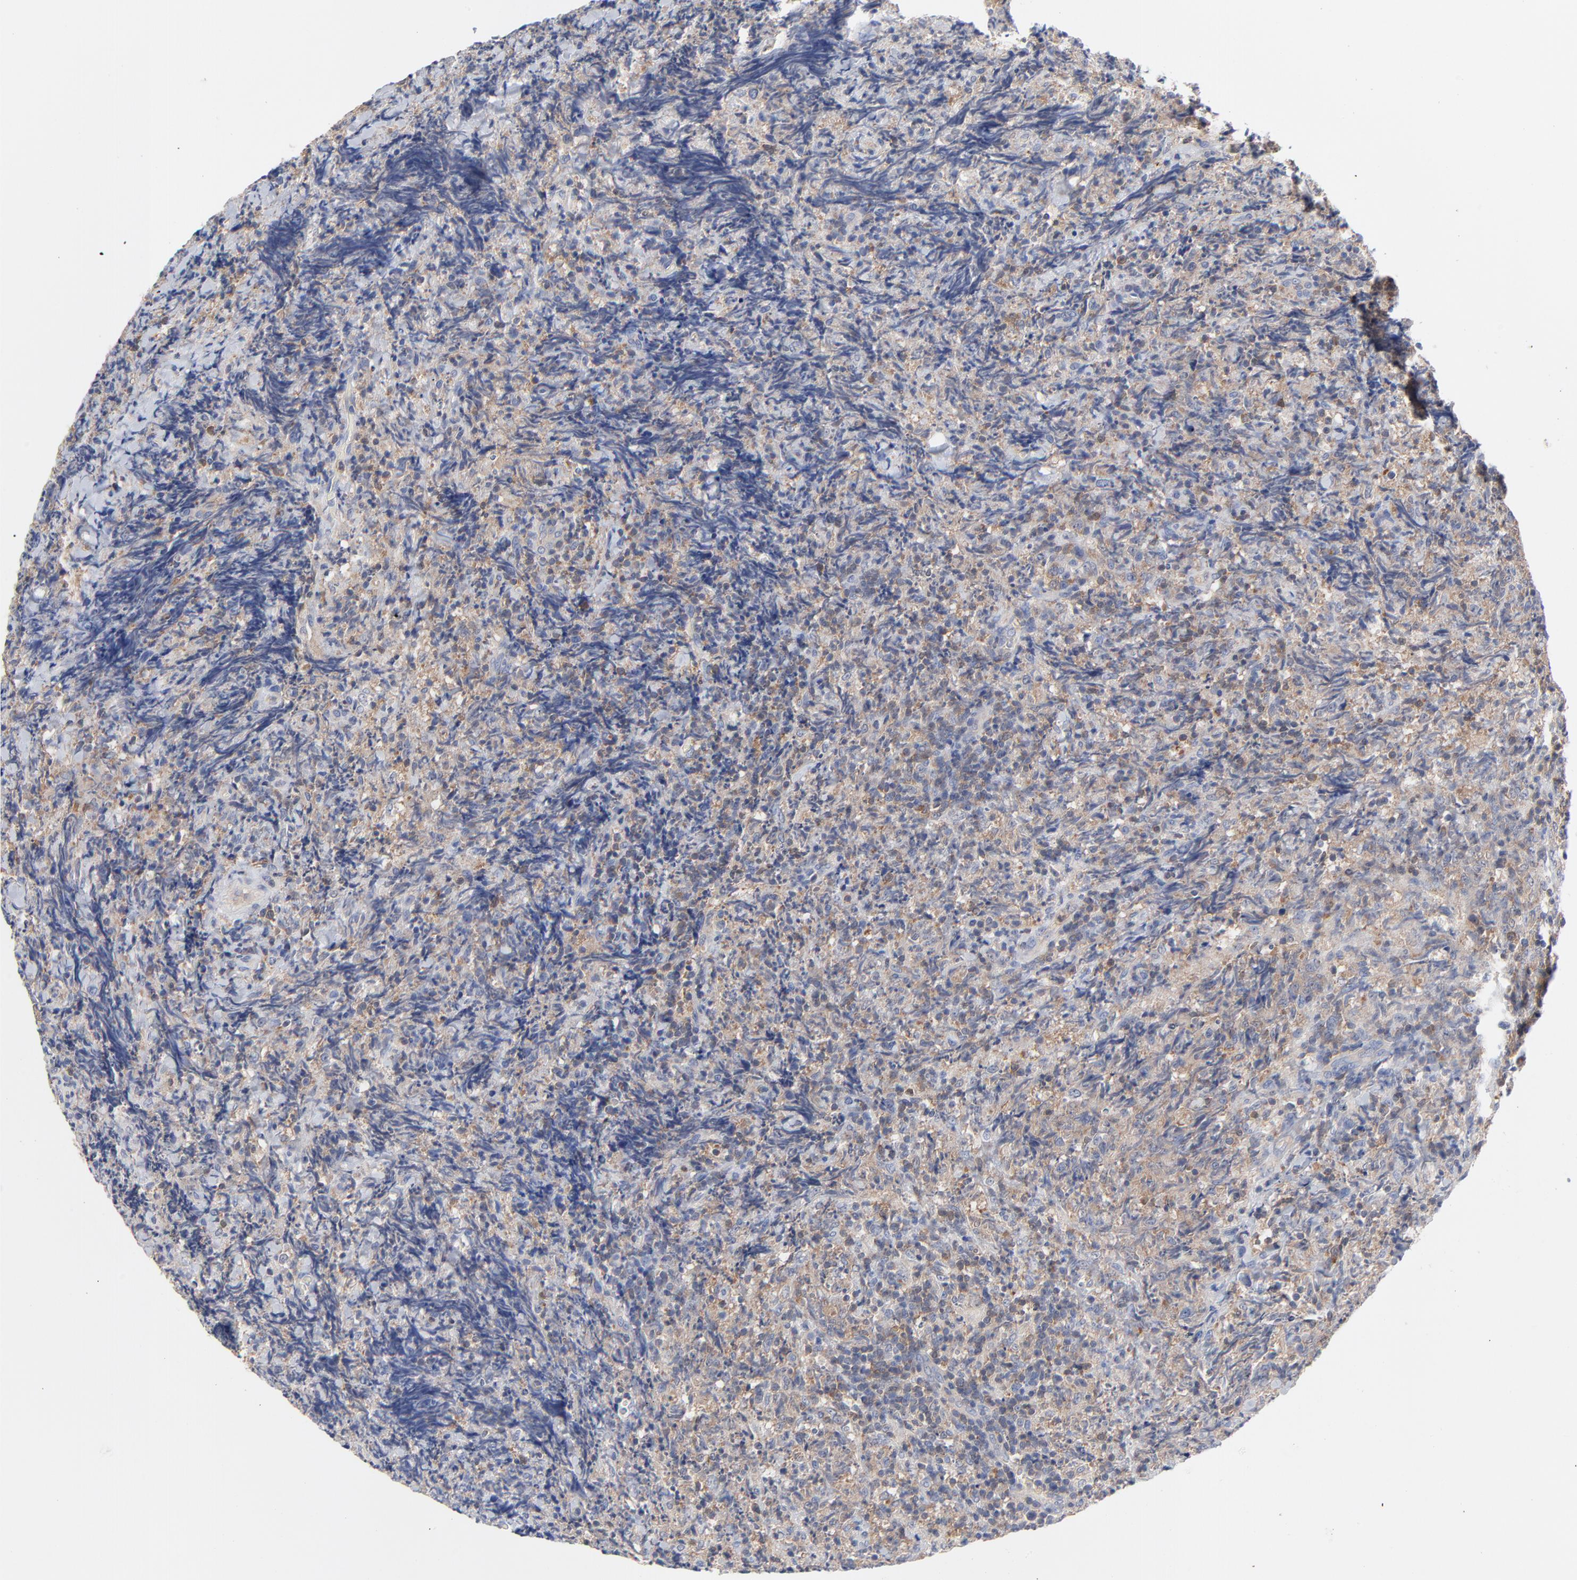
{"staining": {"intensity": "moderate", "quantity": ">75%", "location": "cytoplasmic/membranous"}, "tissue": "lymphoma", "cell_type": "Tumor cells", "image_type": "cancer", "snomed": [{"axis": "morphology", "description": "Malignant lymphoma, non-Hodgkin's type, High grade"}, {"axis": "topography", "description": "Tonsil"}], "caption": "Immunohistochemical staining of lymphoma displays medium levels of moderate cytoplasmic/membranous protein staining in about >75% of tumor cells. The protein of interest is stained brown, and the nuclei are stained in blue (DAB (3,3'-diaminobenzidine) IHC with brightfield microscopy, high magnification).", "gene": "CAB39L", "patient": {"sex": "female", "age": 36}}